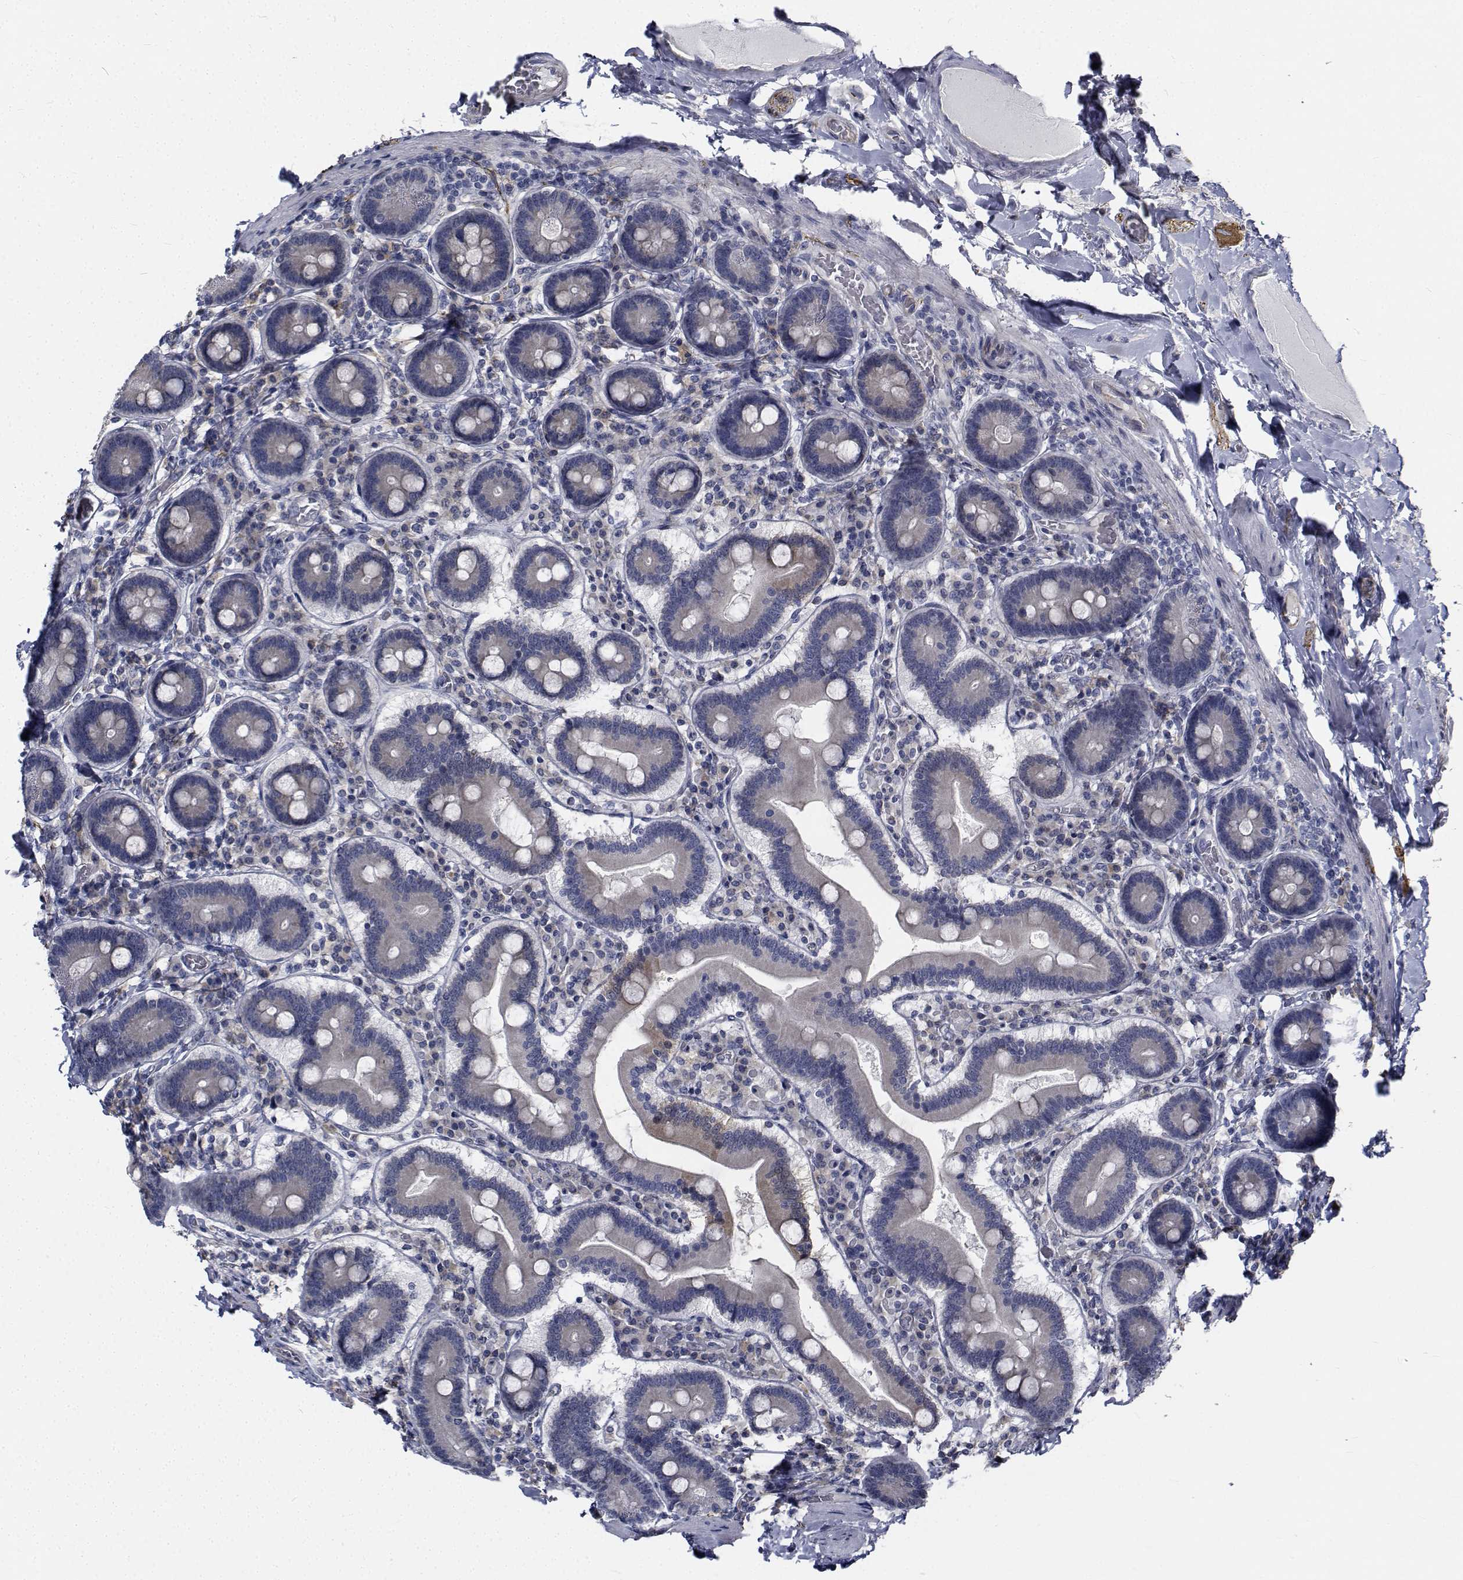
{"staining": {"intensity": "weak", "quantity": "<25%", "location": "cytoplasmic/membranous"}, "tissue": "duodenum", "cell_type": "Glandular cells", "image_type": "normal", "snomed": [{"axis": "morphology", "description": "Normal tissue, NOS"}, {"axis": "topography", "description": "Duodenum"}], "caption": "A high-resolution image shows immunohistochemistry staining of normal duodenum, which displays no significant positivity in glandular cells.", "gene": "TTBK1", "patient": {"sex": "female", "age": 62}}